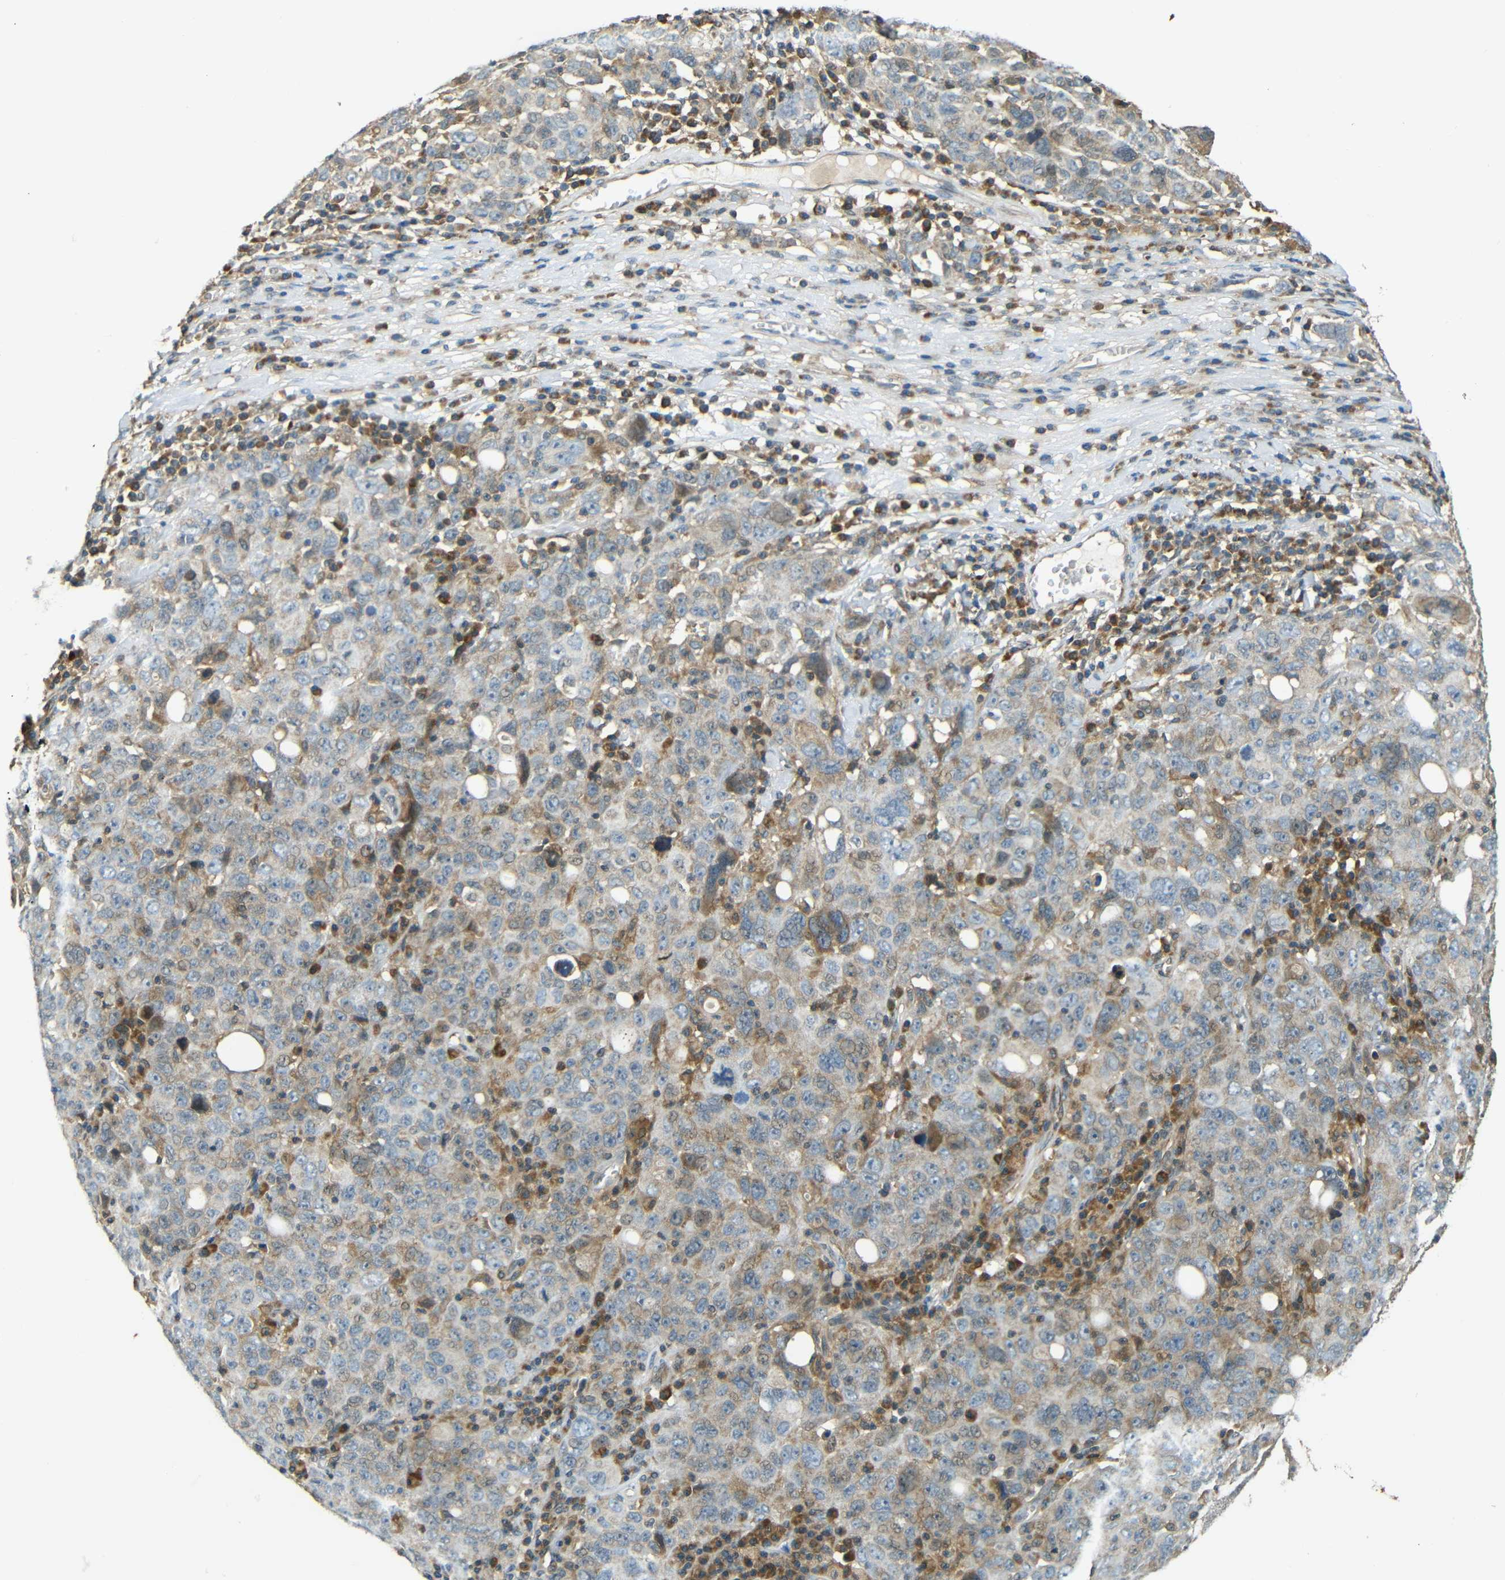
{"staining": {"intensity": "weak", "quantity": ">75%", "location": "cytoplasmic/membranous"}, "tissue": "ovarian cancer", "cell_type": "Tumor cells", "image_type": "cancer", "snomed": [{"axis": "morphology", "description": "Carcinoma, endometroid"}, {"axis": "topography", "description": "Ovary"}], "caption": "Ovarian endometroid carcinoma tissue reveals weak cytoplasmic/membranous staining in about >75% of tumor cells (IHC, brightfield microscopy, high magnification).", "gene": "FNDC3A", "patient": {"sex": "female", "age": 62}}